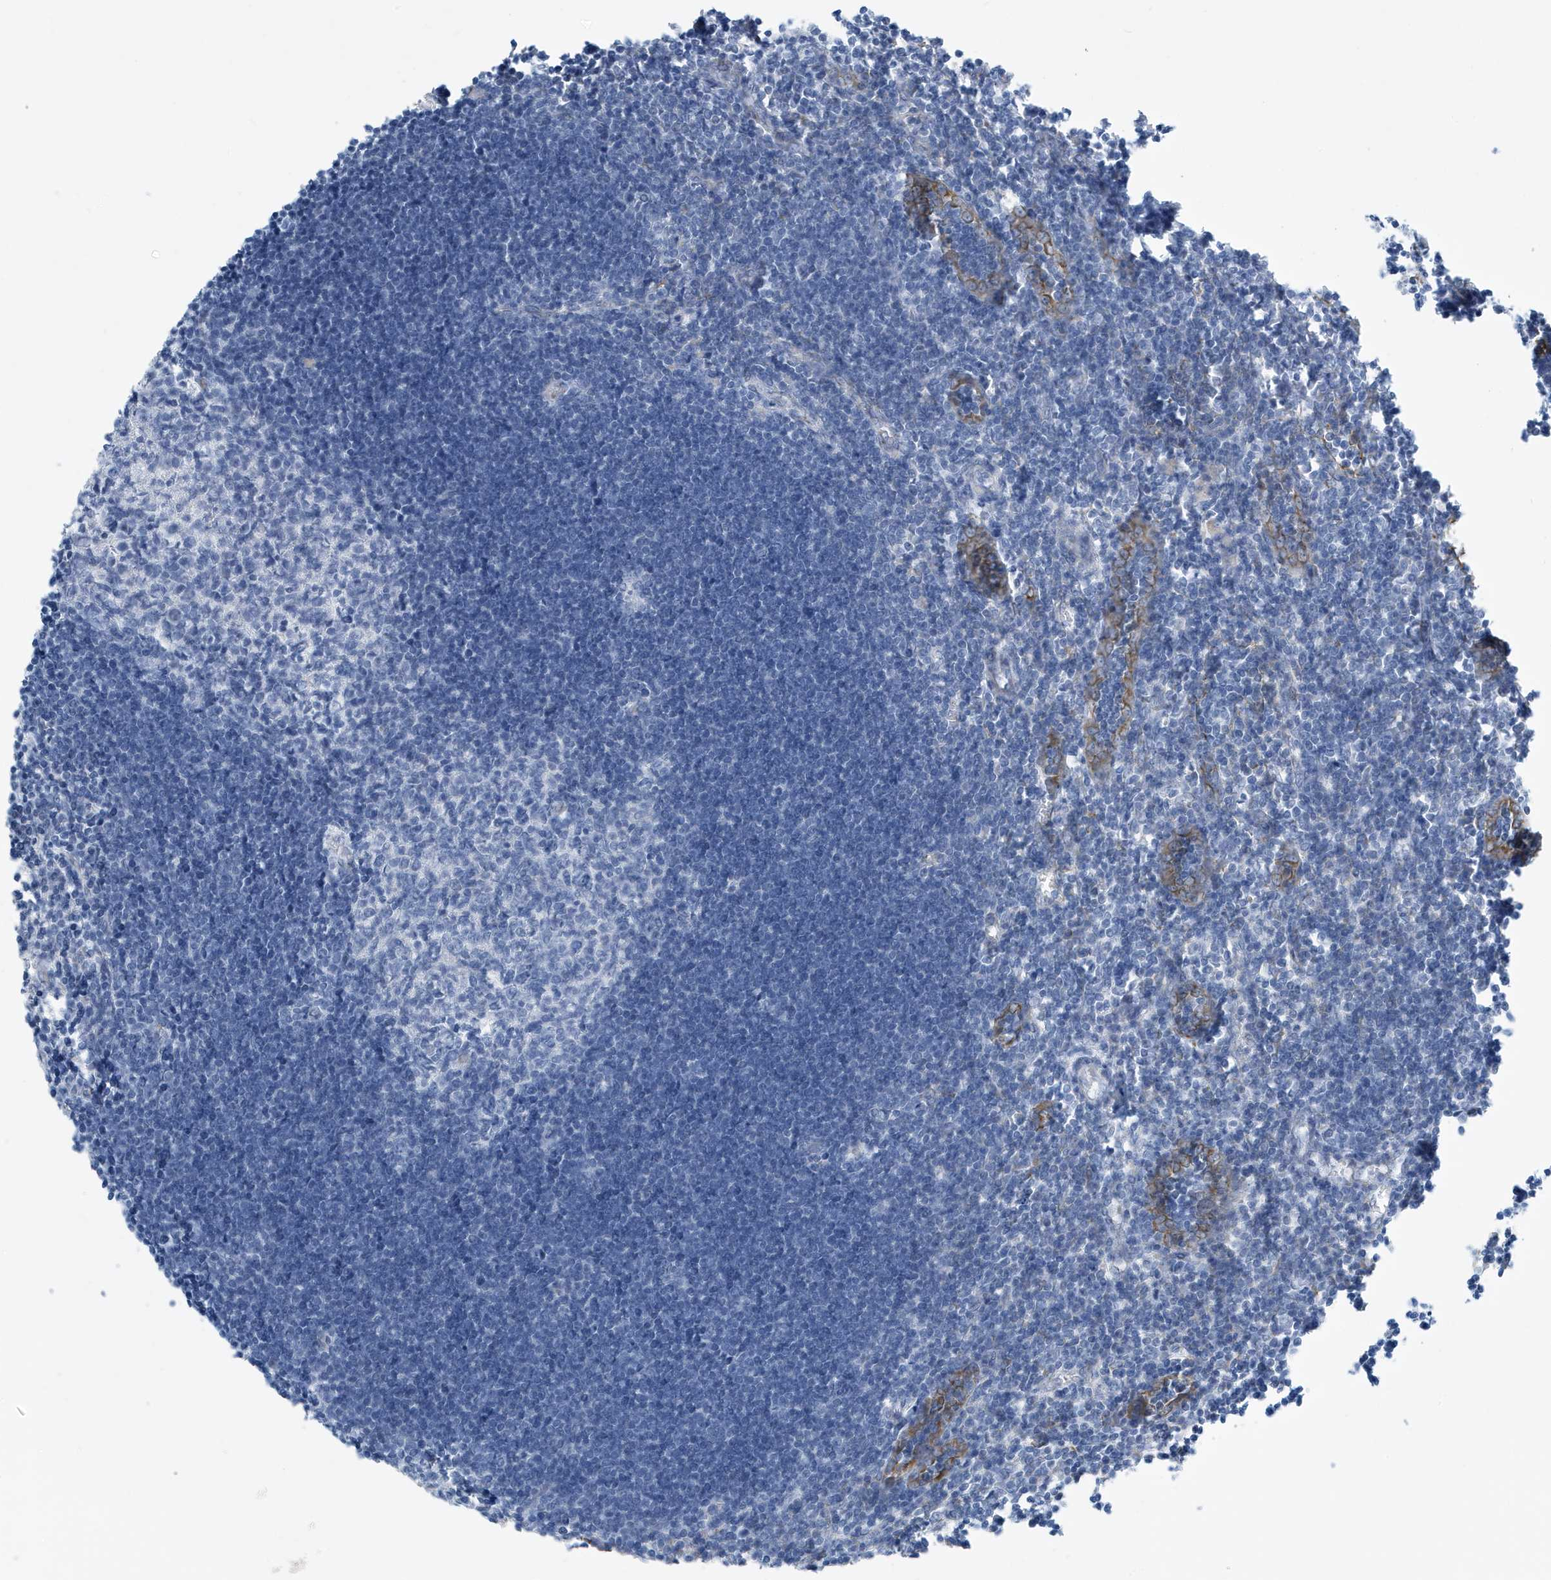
{"staining": {"intensity": "negative", "quantity": "none", "location": "none"}, "tissue": "lymph node", "cell_type": "Germinal center cells", "image_type": "normal", "snomed": [{"axis": "morphology", "description": "Normal tissue, NOS"}, {"axis": "morphology", "description": "Malignant melanoma, Metastatic site"}, {"axis": "topography", "description": "Lymph node"}], "caption": "IHC of unremarkable human lymph node exhibits no expression in germinal center cells.", "gene": "SEMA3F", "patient": {"sex": "male", "age": 41}}